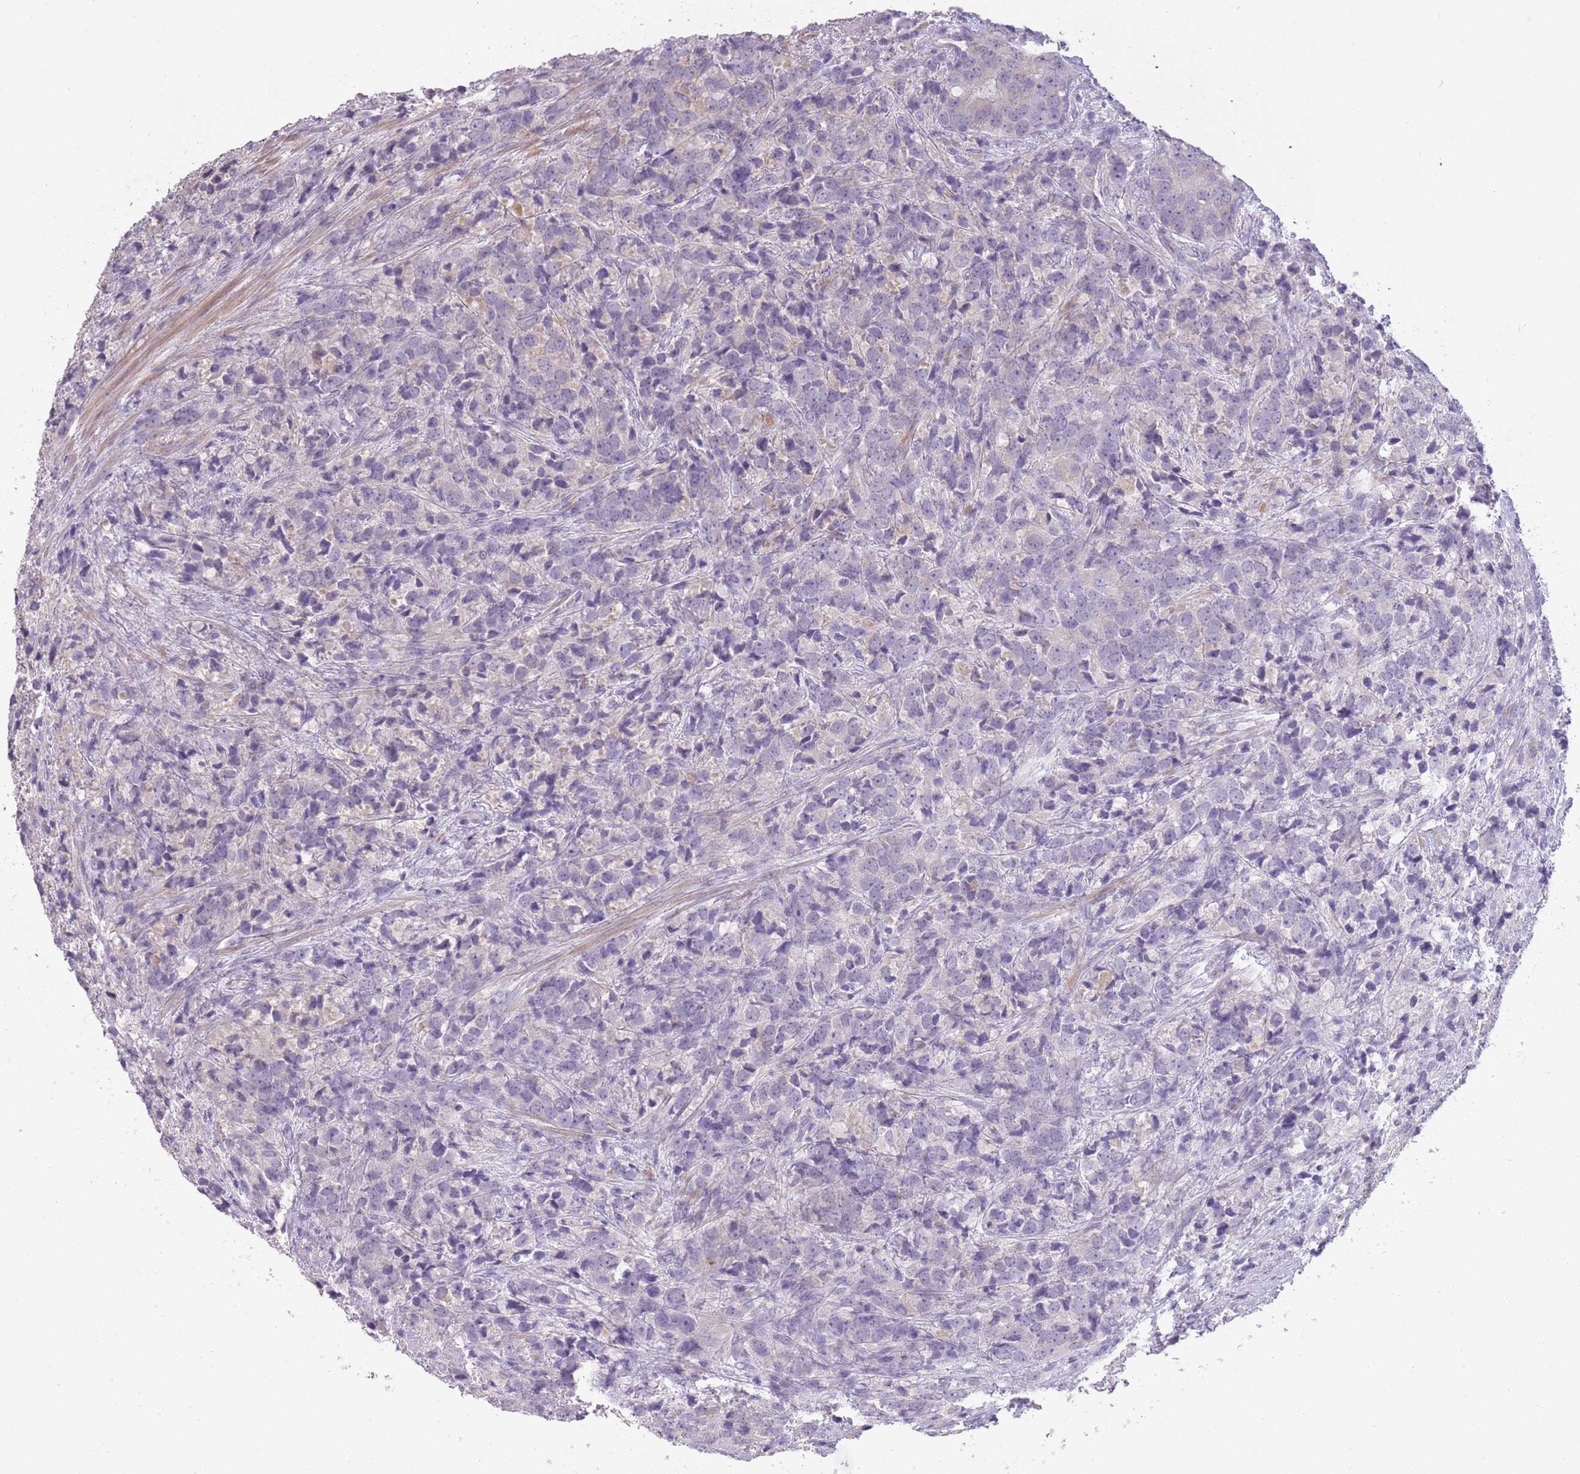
{"staining": {"intensity": "negative", "quantity": "none", "location": "none"}, "tissue": "prostate cancer", "cell_type": "Tumor cells", "image_type": "cancer", "snomed": [{"axis": "morphology", "description": "Adenocarcinoma, High grade"}, {"axis": "topography", "description": "Prostate"}], "caption": "Protein analysis of prostate cancer shows no significant staining in tumor cells.", "gene": "ZBTB24", "patient": {"sex": "male", "age": 62}}